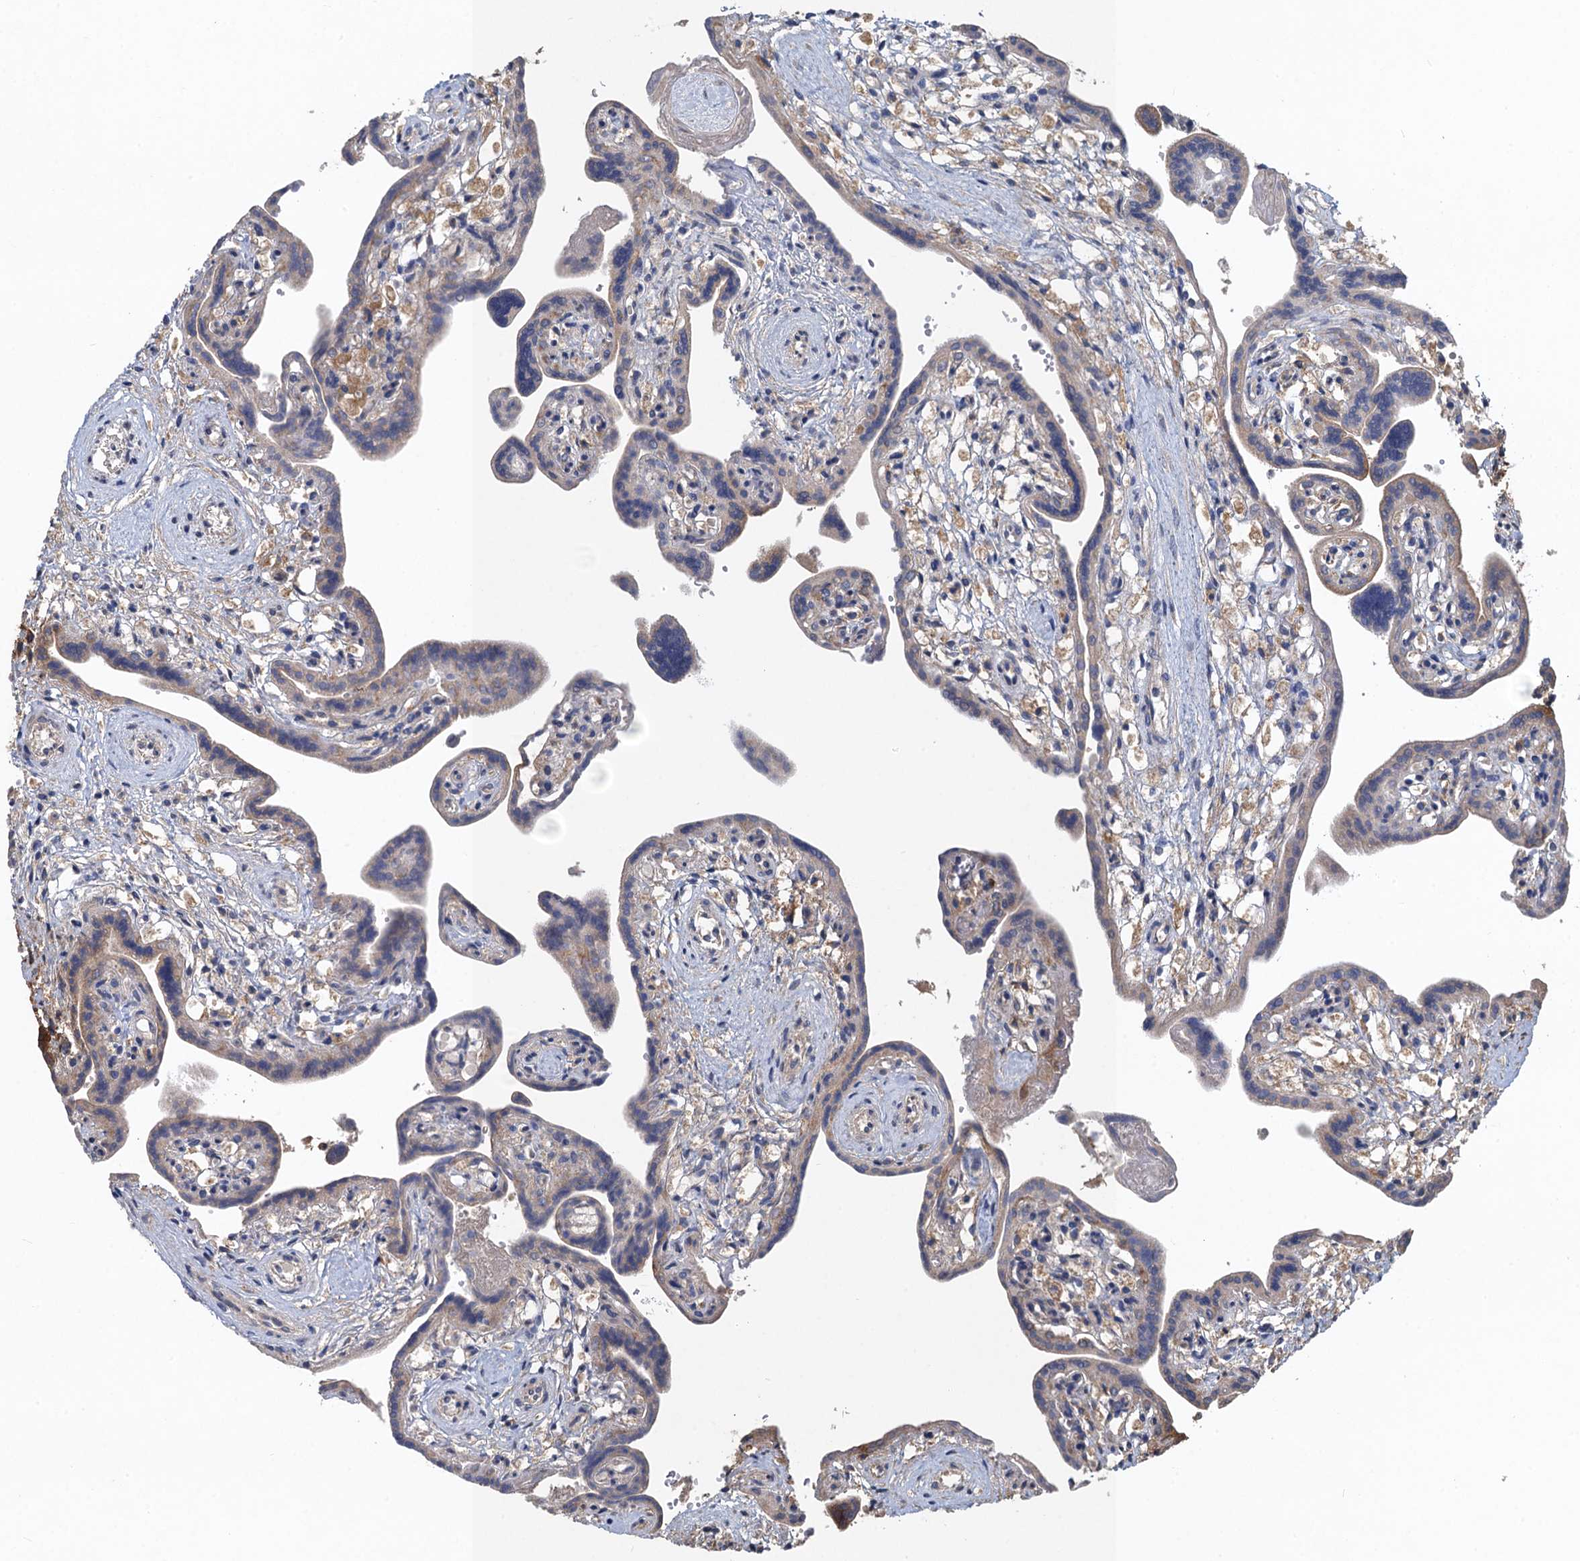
{"staining": {"intensity": "moderate", "quantity": "25%-75%", "location": "cytoplasmic/membranous"}, "tissue": "placenta", "cell_type": "Trophoblastic cells", "image_type": "normal", "snomed": [{"axis": "morphology", "description": "Normal tissue, NOS"}, {"axis": "topography", "description": "Placenta"}], "caption": "An immunohistochemistry (IHC) histopathology image of benign tissue is shown. Protein staining in brown shows moderate cytoplasmic/membranous positivity in placenta within trophoblastic cells. (Brightfield microscopy of DAB IHC at high magnification).", "gene": "SNAP29", "patient": {"sex": "female", "age": 37}}